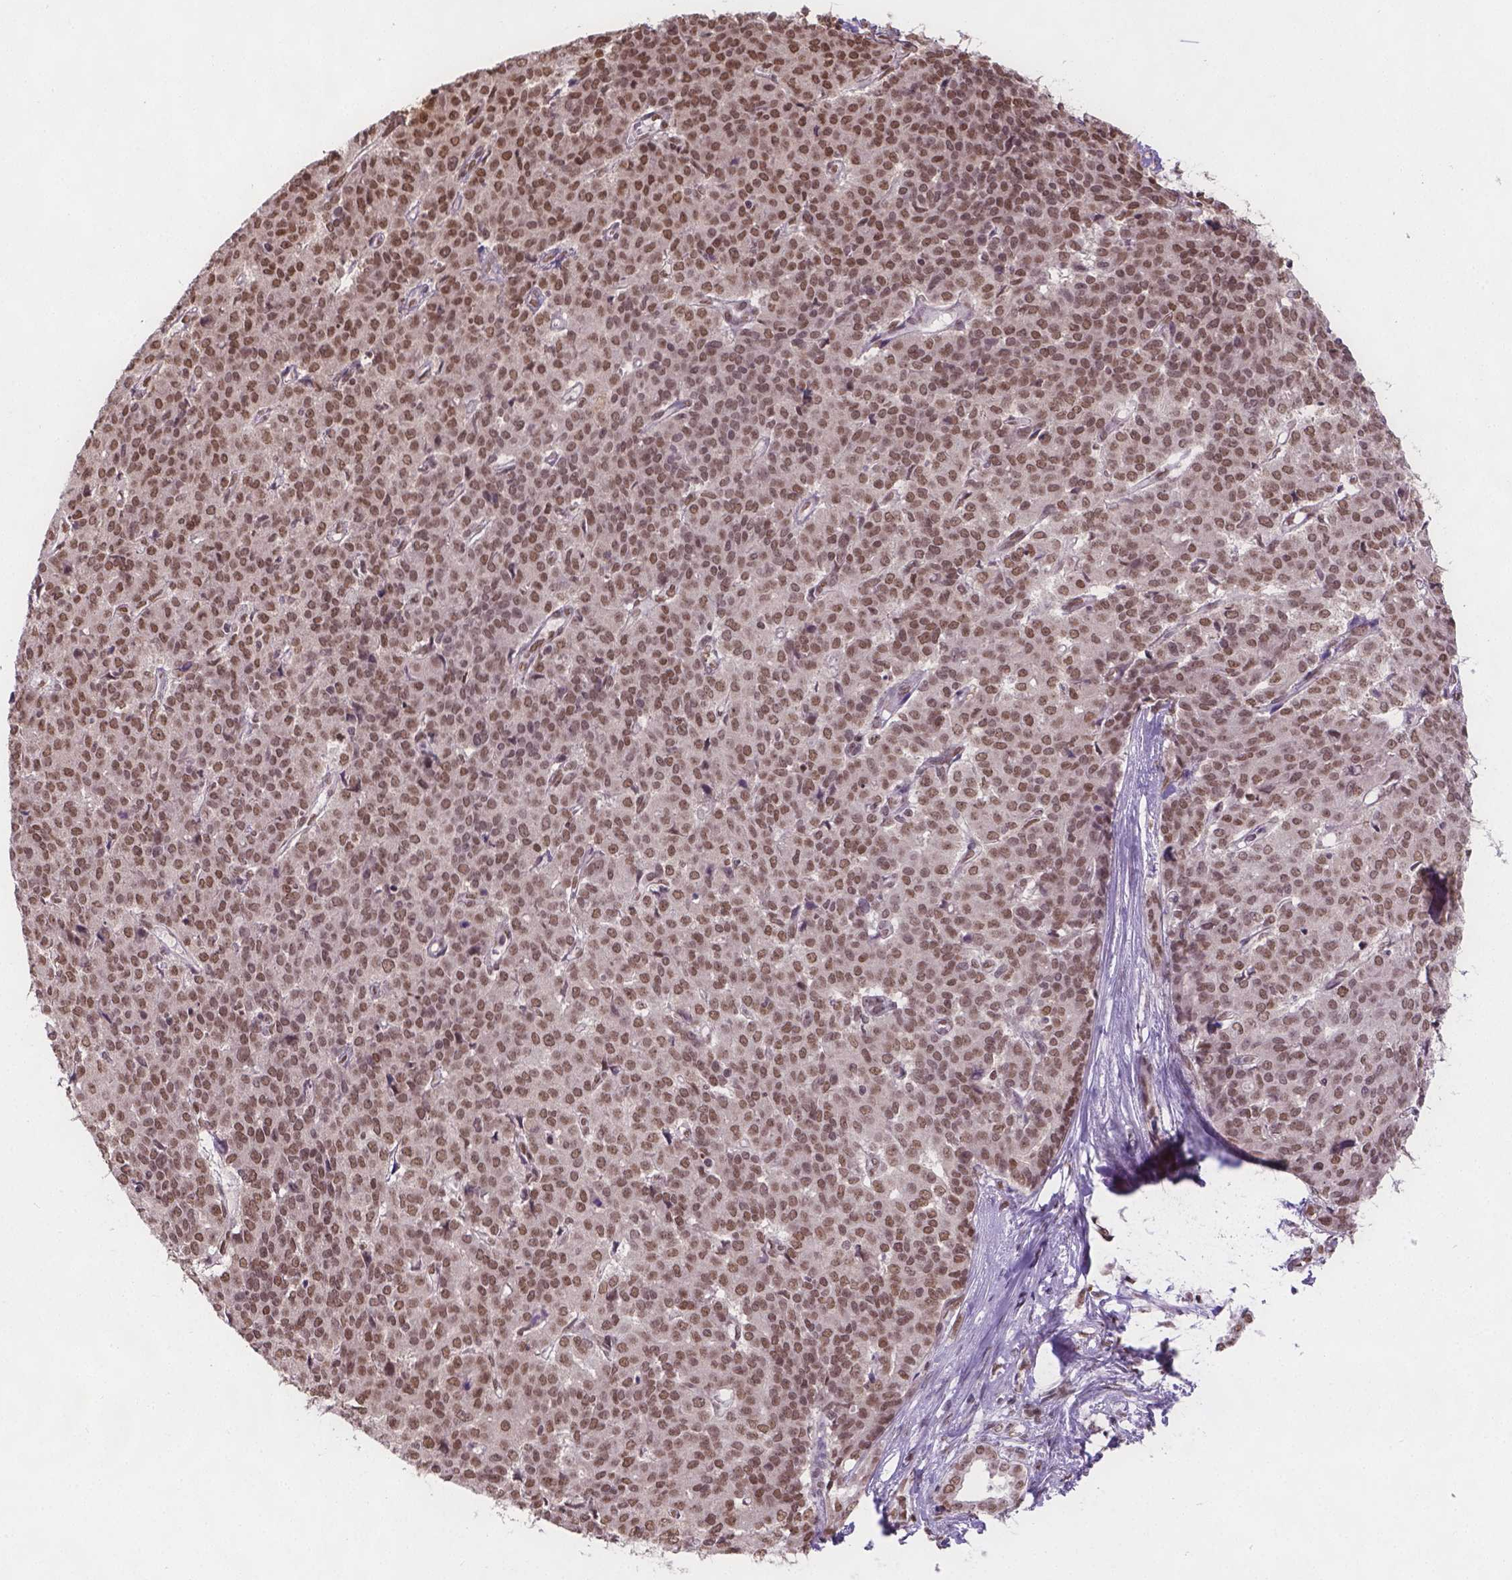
{"staining": {"intensity": "moderate", "quantity": ">75%", "location": "nuclear"}, "tissue": "liver cancer", "cell_type": "Tumor cells", "image_type": "cancer", "snomed": [{"axis": "morphology", "description": "Cholangiocarcinoma"}, {"axis": "topography", "description": "Liver"}], "caption": "Immunohistochemistry of human liver cancer displays medium levels of moderate nuclear positivity in about >75% of tumor cells. (IHC, brightfield microscopy, high magnification).", "gene": "FANCE", "patient": {"sex": "female", "age": 47}}